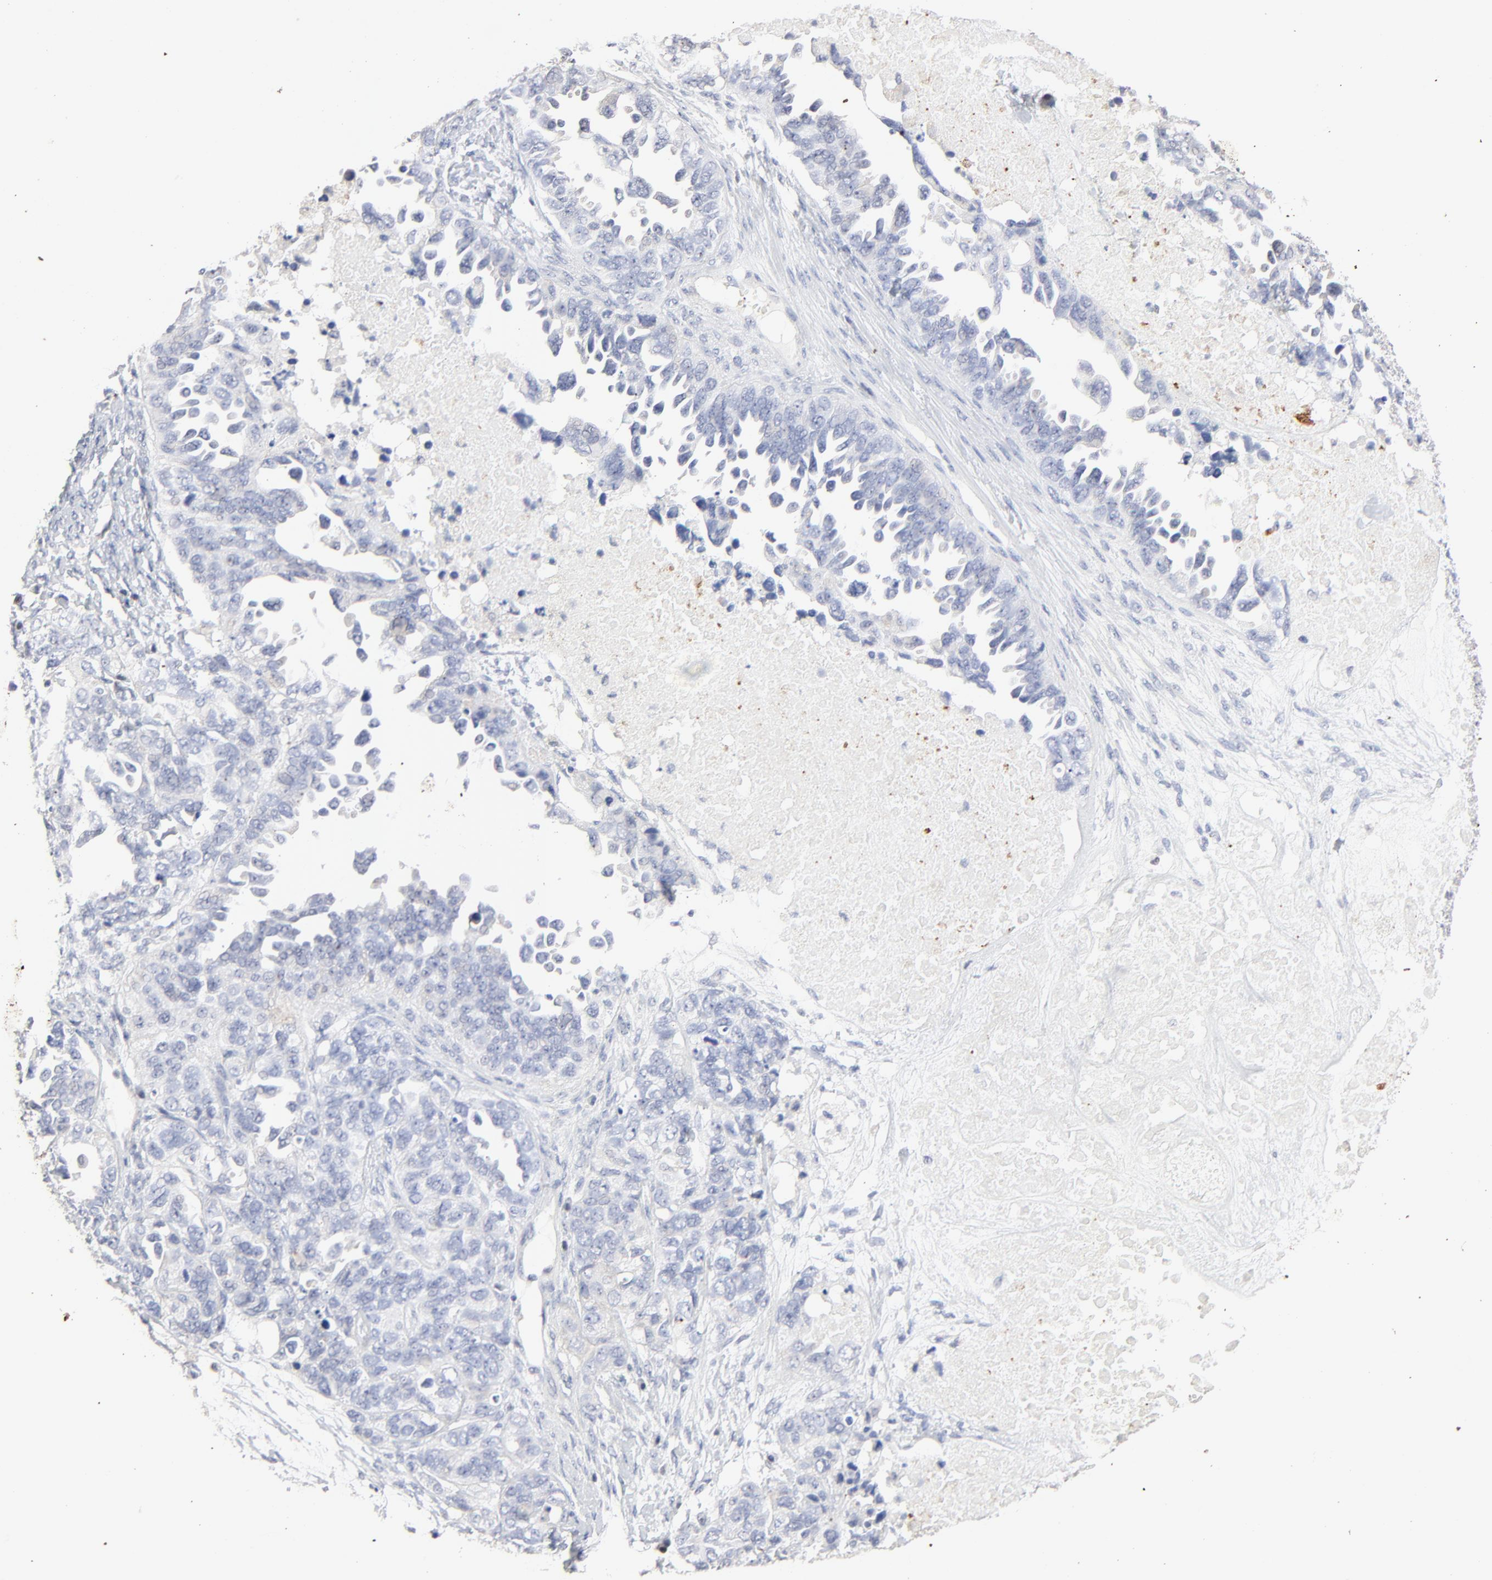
{"staining": {"intensity": "negative", "quantity": "none", "location": "none"}, "tissue": "ovarian cancer", "cell_type": "Tumor cells", "image_type": "cancer", "snomed": [{"axis": "morphology", "description": "Cystadenocarcinoma, serous, NOS"}, {"axis": "topography", "description": "Ovary"}], "caption": "Immunohistochemical staining of human serous cystadenocarcinoma (ovarian) reveals no significant staining in tumor cells.", "gene": "AADAC", "patient": {"sex": "female", "age": 82}}